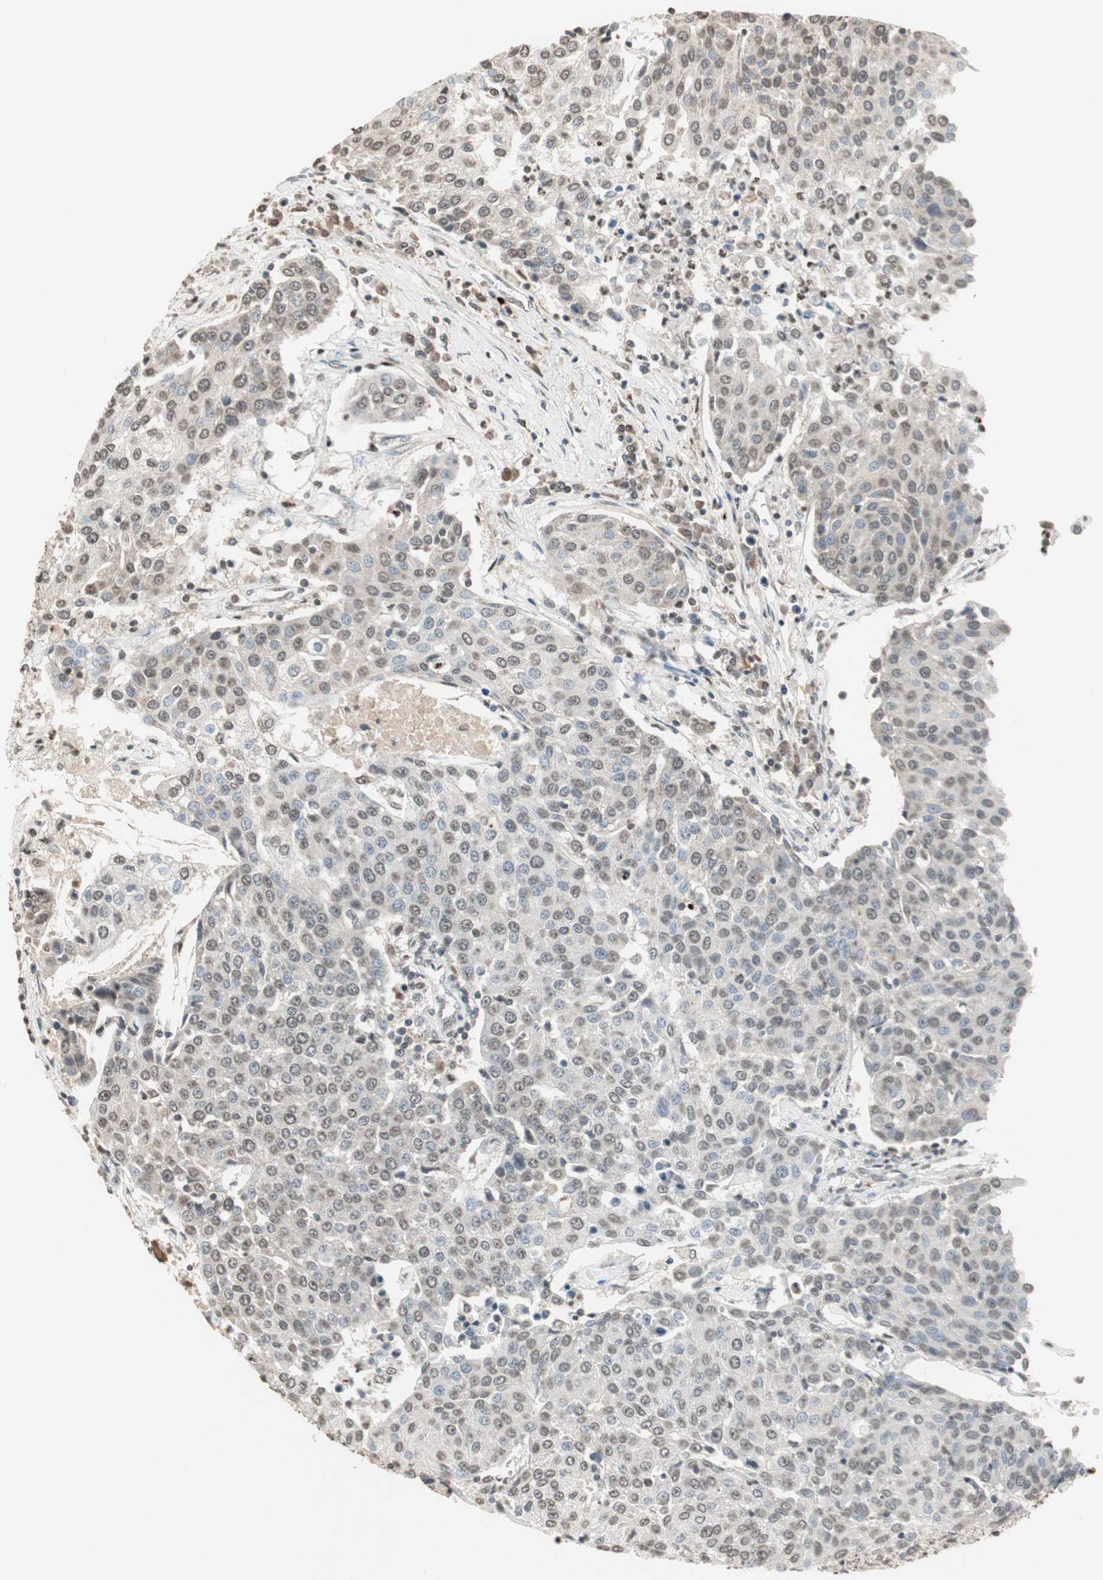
{"staining": {"intensity": "weak", "quantity": "25%-75%", "location": "nuclear"}, "tissue": "urothelial cancer", "cell_type": "Tumor cells", "image_type": "cancer", "snomed": [{"axis": "morphology", "description": "Urothelial carcinoma, High grade"}, {"axis": "topography", "description": "Urinary bladder"}], "caption": "Urothelial carcinoma (high-grade) was stained to show a protein in brown. There is low levels of weak nuclear positivity in about 25%-75% of tumor cells. (DAB (3,3'-diaminobenzidine) IHC, brown staining for protein, blue staining for nuclei).", "gene": "PRELID1", "patient": {"sex": "female", "age": 85}}